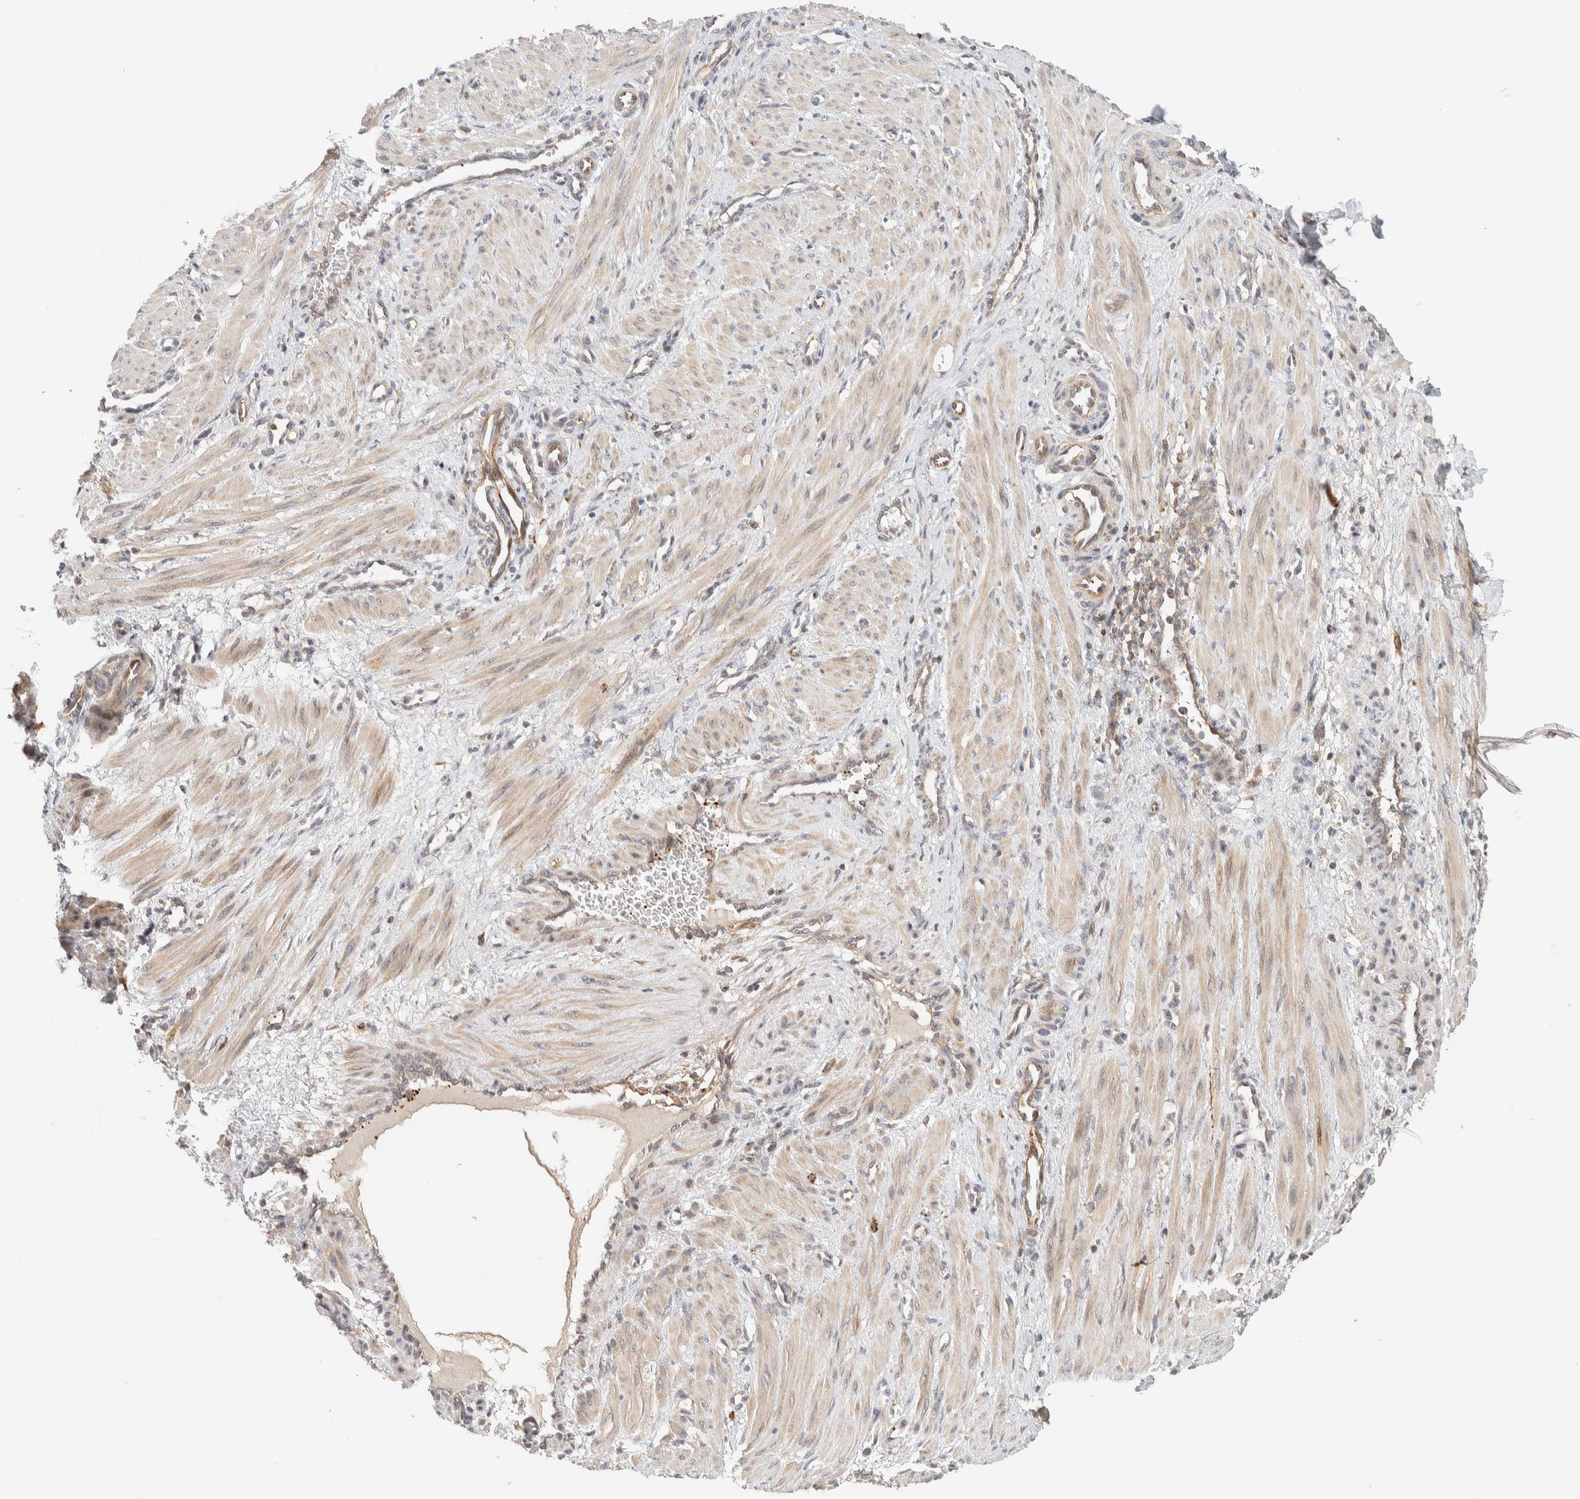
{"staining": {"intensity": "weak", "quantity": "25%-75%", "location": "cytoplasmic/membranous"}, "tissue": "smooth muscle", "cell_type": "Smooth muscle cells", "image_type": "normal", "snomed": [{"axis": "morphology", "description": "Normal tissue, NOS"}, {"axis": "topography", "description": "Endometrium"}], "caption": "Brown immunohistochemical staining in unremarkable human smooth muscle shows weak cytoplasmic/membranous expression in about 25%-75% of smooth muscle cells.", "gene": "KIF9", "patient": {"sex": "female", "age": 33}}